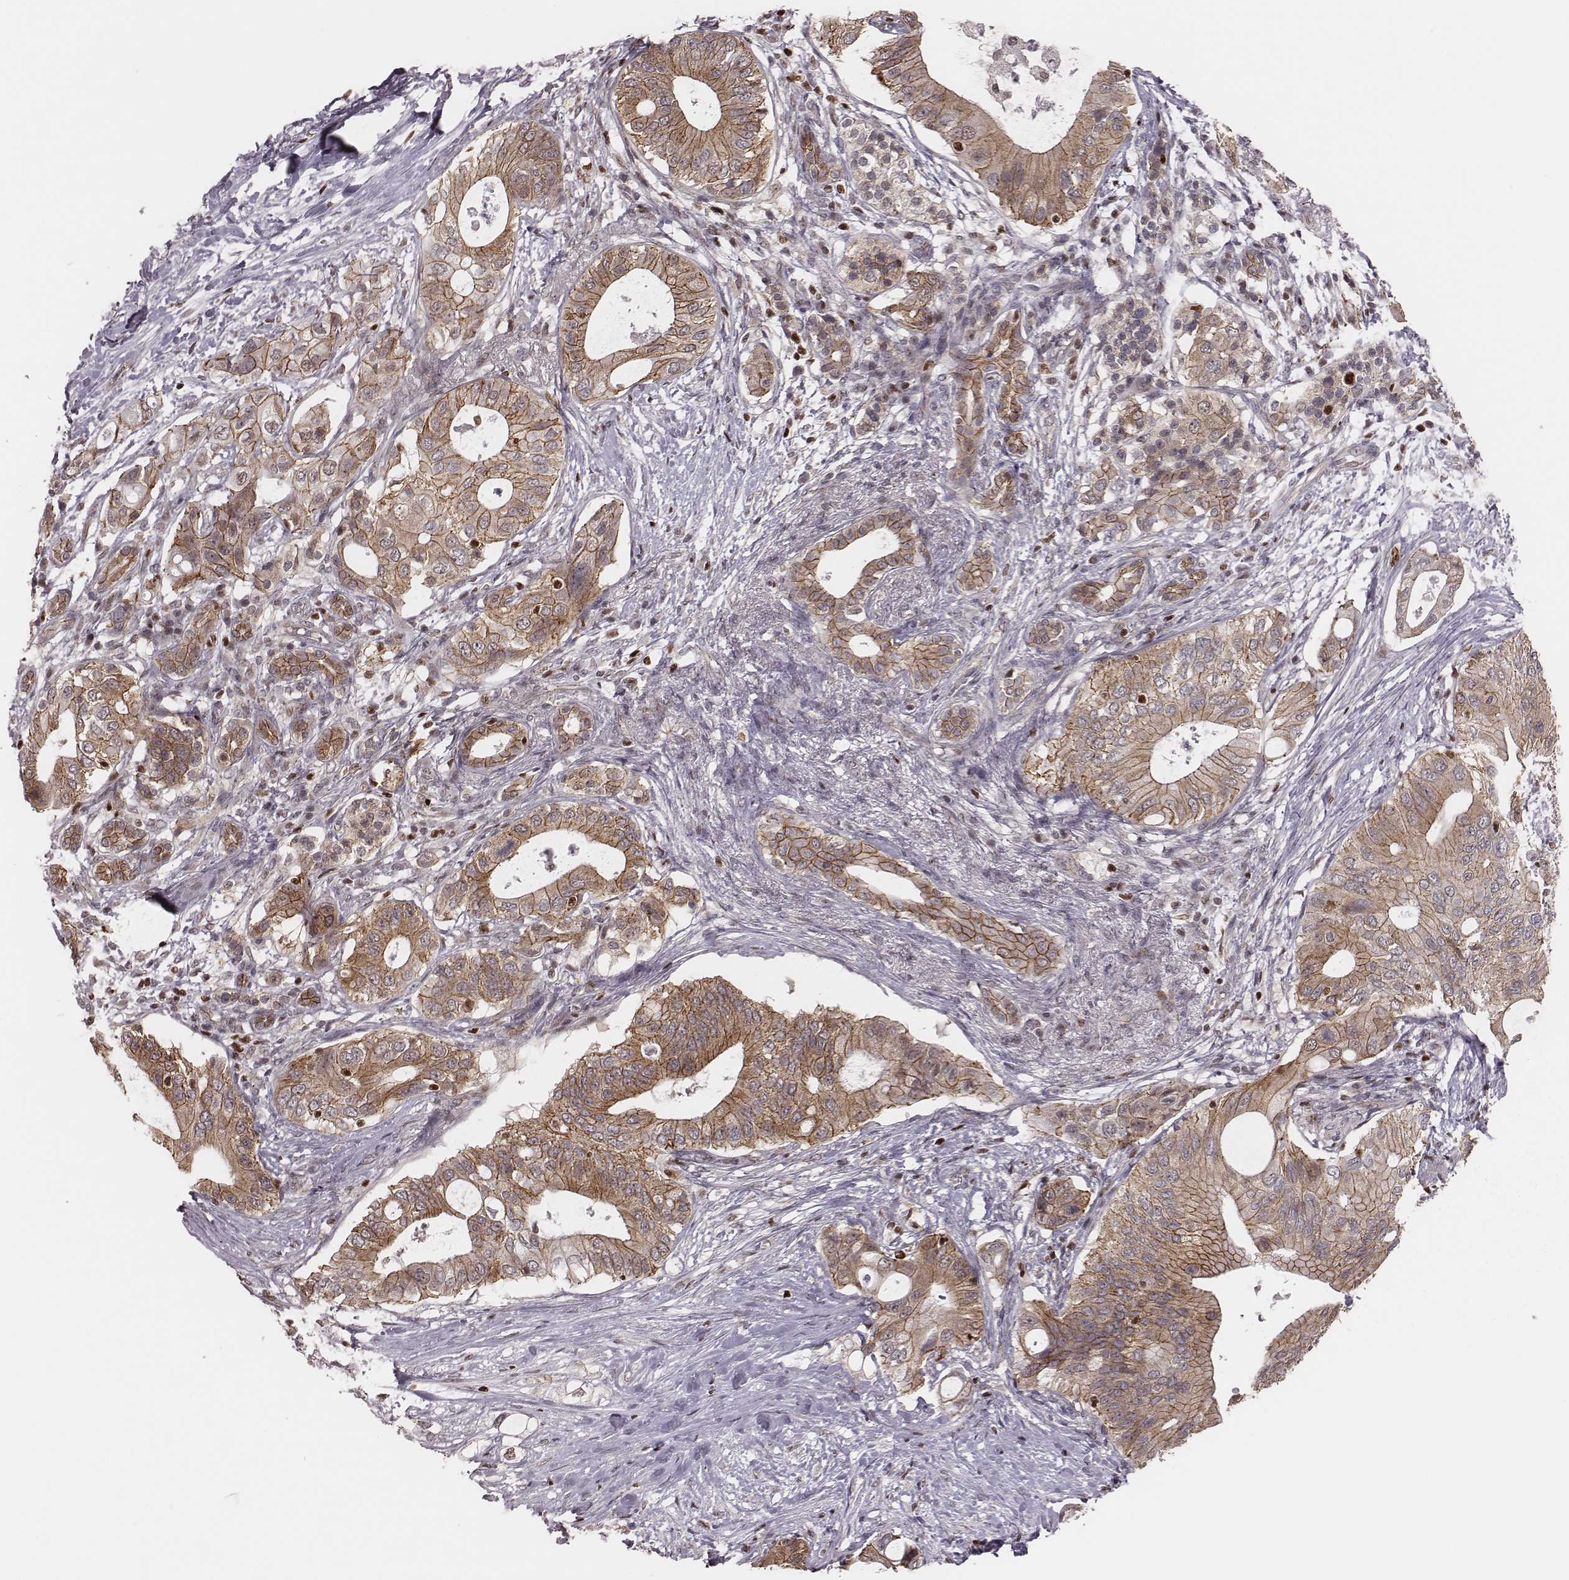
{"staining": {"intensity": "moderate", "quantity": ">75%", "location": "cytoplasmic/membranous"}, "tissue": "pancreatic cancer", "cell_type": "Tumor cells", "image_type": "cancer", "snomed": [{"axis": "morphology", "description": "Adenocarcinoma, NOS"}, {"axis": "topography", "description": "Pancreas"}], "caption": "DAB (3,3'-diaminobenzidine) immunohistochemical staining of human adenocarcinoma (pancreatic) exhibits moderate cytoplasmic/membranous protein expression in approximately >75% of tumor cells.", "gene": "WDR59", "patient": {"sex": "female", "age": 72}}